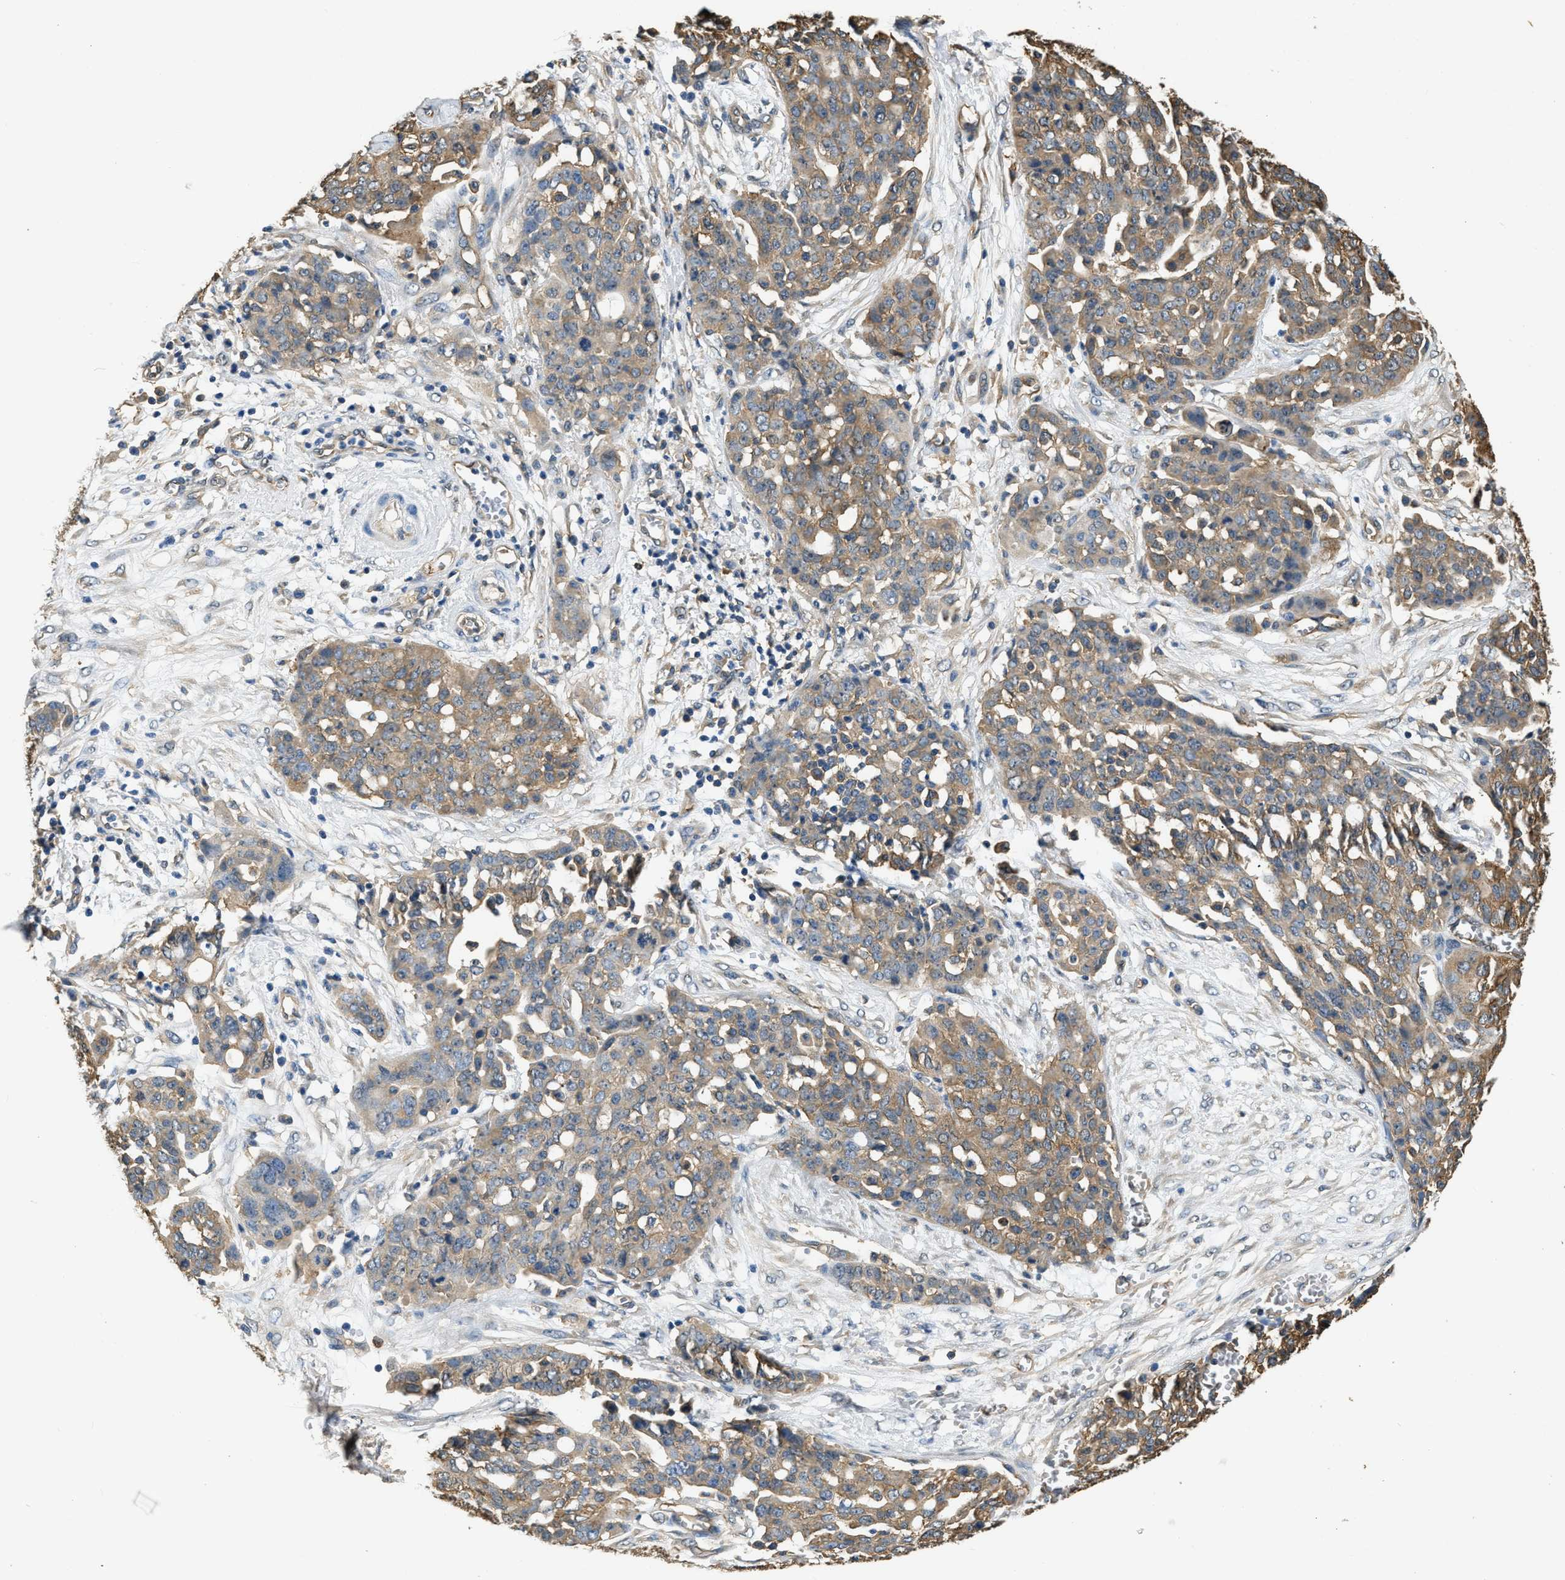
{"staining": {"intensity": "moderate", "quantity": ">75%", "location": "cytoplasmic/membranous"}, "tissue": "ovarian cancer", "cell_type": "Tumor cells", "image_type": "cancer", "snomed": [{"axis": "morphology", "description": "Cystadenocarcinoma, serous, NOS"}, {"axis": "topography", "description": "Soft tissue"}, {"axis": "topography", "description": "Ovary"}], "caption": "The photomicrograph displays staining of ovarian serous cystadenocarcinoma, revealing moderate cytoplasmic/membranous protein staining (brown color) within tumor cells.", "gene": "PPP2R1B", "patient": {"sex": "female", "age": 57}}